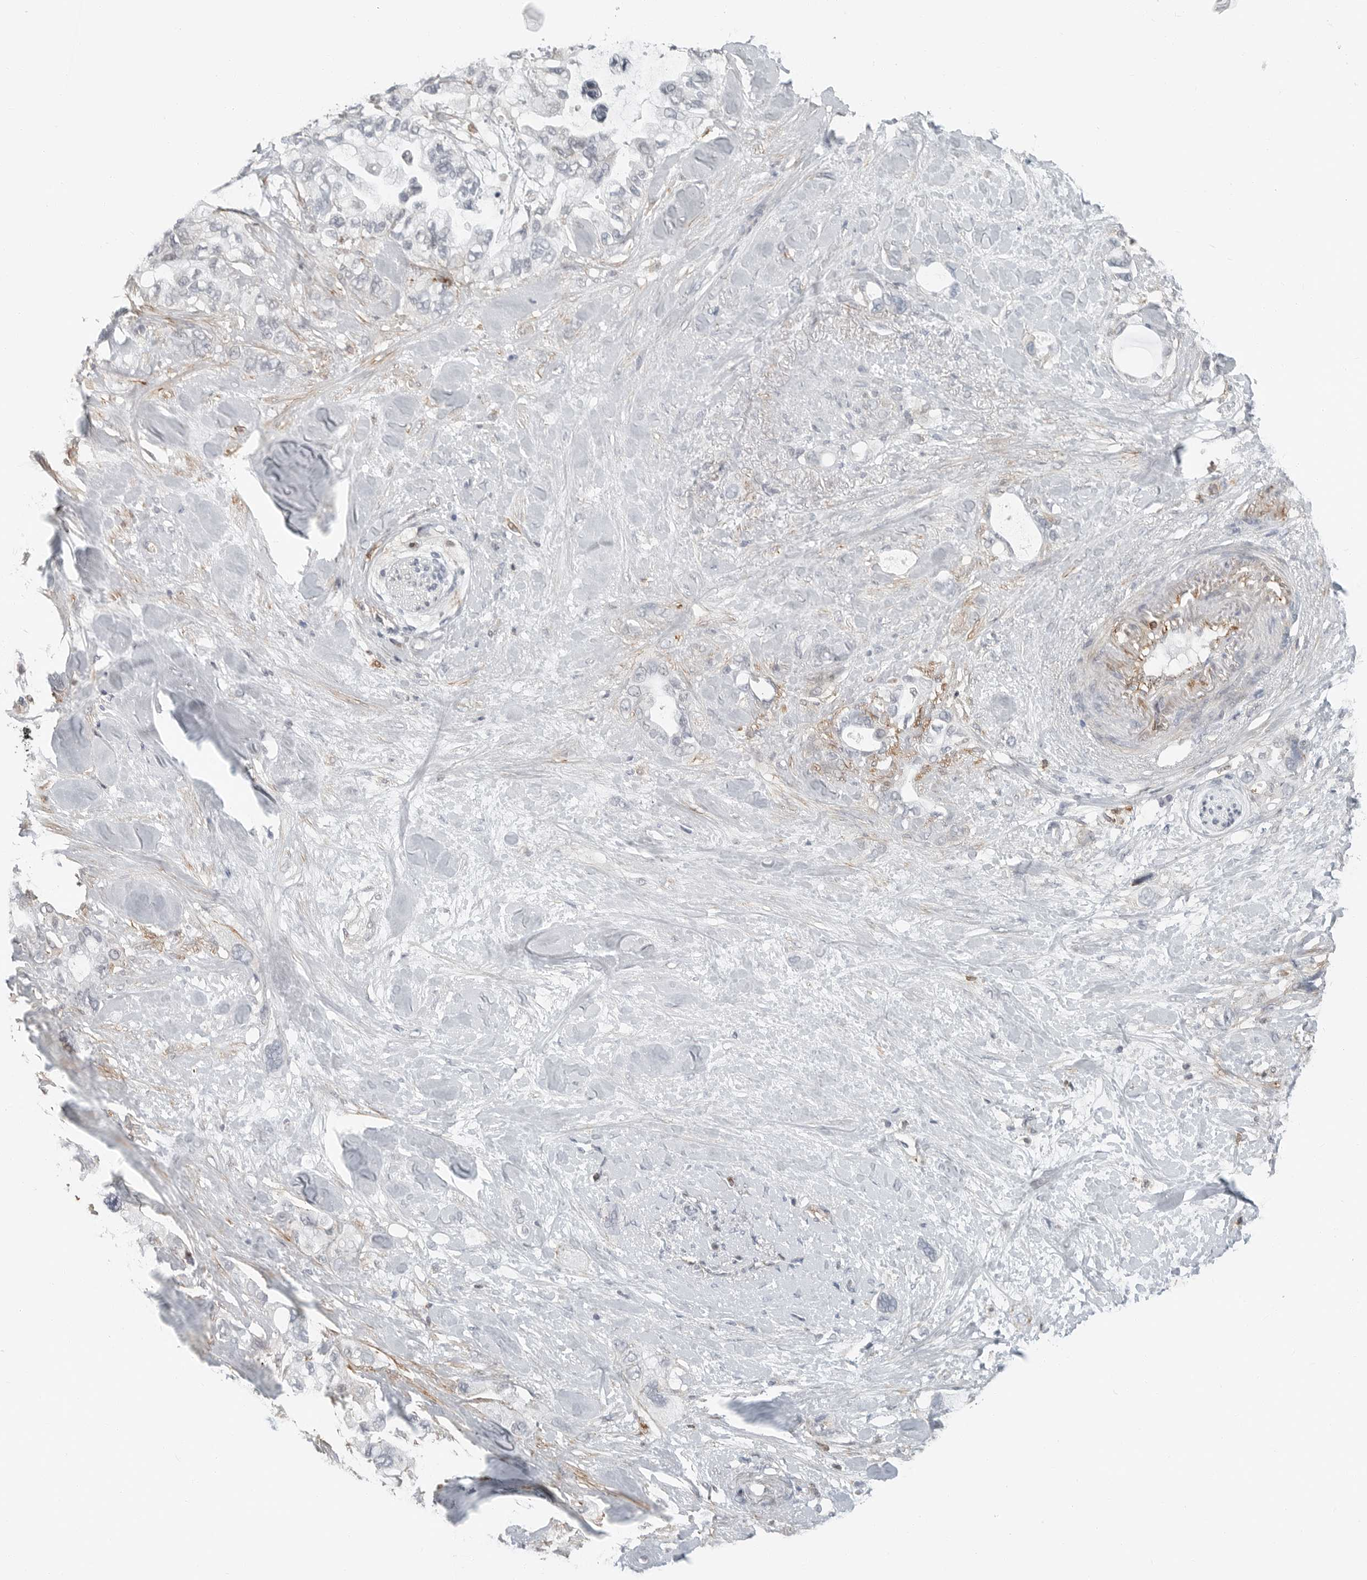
{"staining": {"intensity": "negative", "quantity": "none", "location": "none"}, "tissue": "pancreatic cancer", "cell_type": "Tumor cells", "image_type": "cancer", "snomed": [{"axis": "morphology", "description": "Adenocarcinoma, NOS"}, {"axis": "topography", "description": "Pancreas"}], "caption": "Immunohistochemistry (IHC) of human pancreatic adenocarcinoma reveals no expression in tumor cells.", "gene": "LEFTY2", "patient": {"sex": "female", "age": 56}}